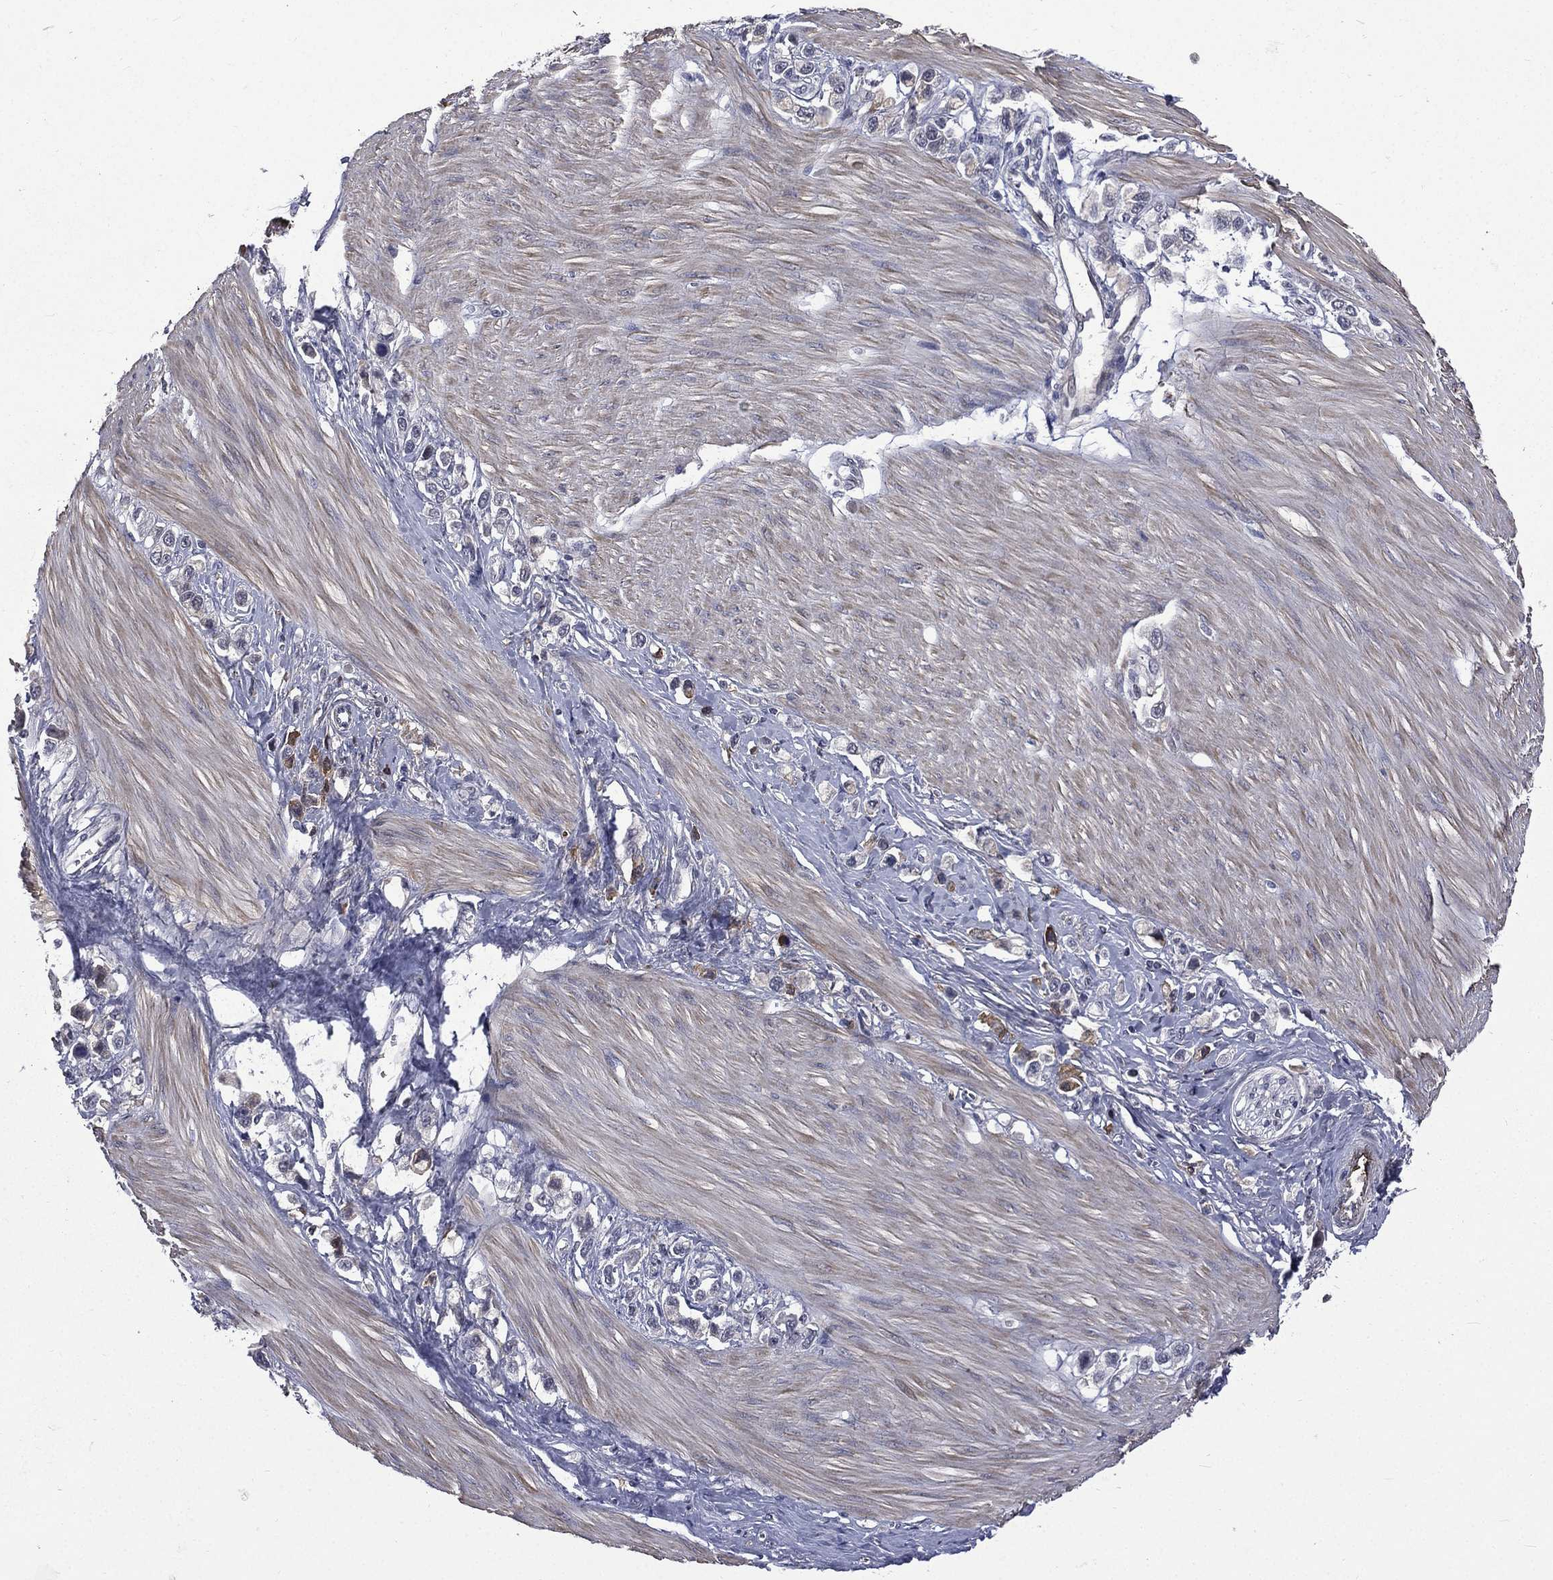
{"staining": {"intensity": "negative", "quantity": "none", "location": "none"}, "tissue": "stomach cancer", "cell_type": "Tumor cells", "image_type": "cancer", "snomed": [{"axis": "morphology", "description": "Normal tissue, NOS"}, {"axis": "morphology", "description": "Adenocarcinoma, NOS"}, {"axis": "morphology", "description": "Adenocarcinoma, High grade"}, {"axis": "topography", "description": "Stomach, upper"}, {"axis": "topography", "description": "Stomach"}], "caption": "This is a histopathology image of immunohistochemistry (IHC) staining of stomach cancer (adenocarcinoma), which shows no staining in tumor cells. The staining was performed using DAB to visualize the protein expression in brown, while the nuclei were stained in blue with hematoxylin (Magnification: 20x).", "gene": "FGG", "patient": {"sex": "female", "age": 65}}